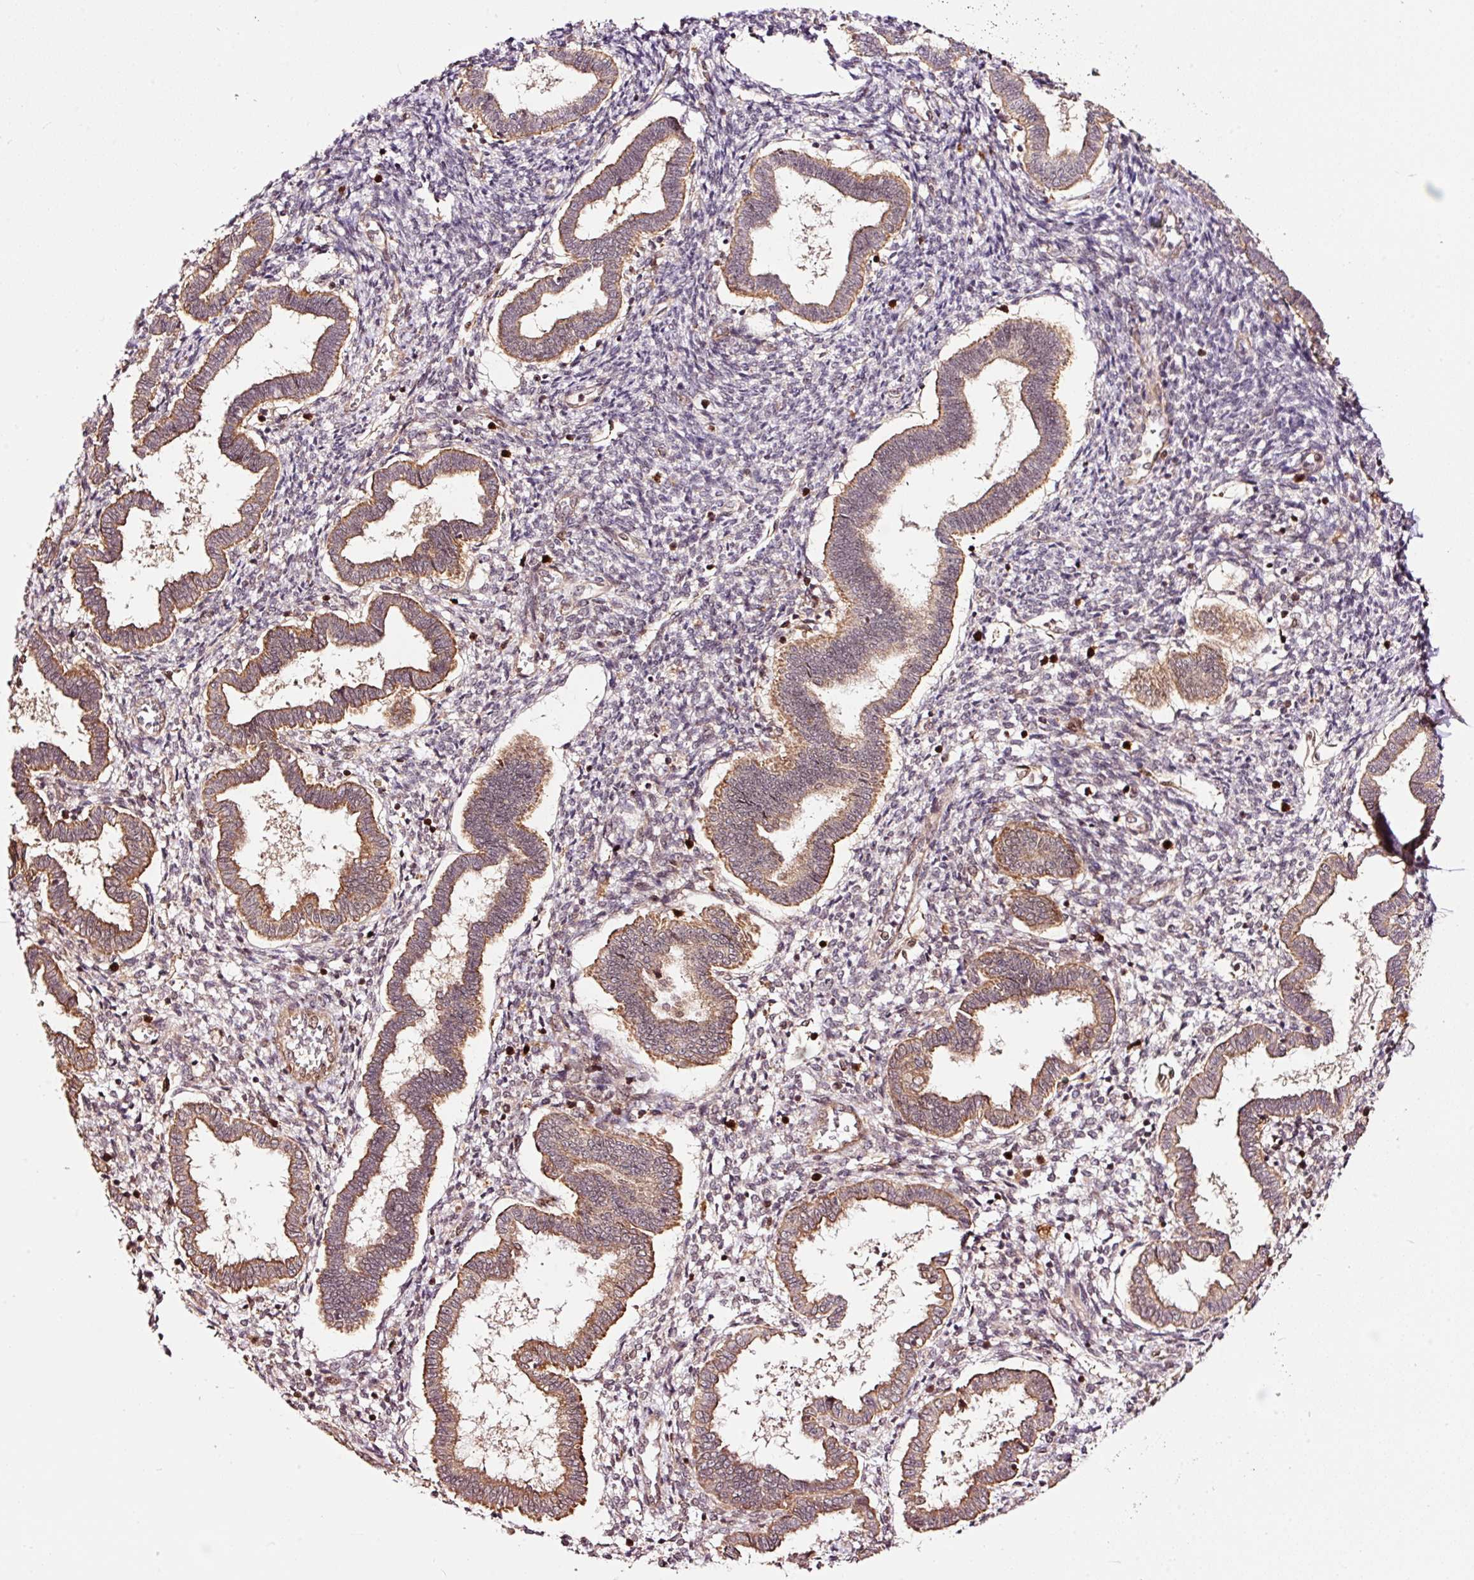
{"staining": {"intensity": "moderate", "quantity": "25%-75%", "location": "nuclear"}, "tissue": "endometrium", "cell_type": "Cells in endometrial stroma", "image_type": "normal", "snomed": [{"axis": "morphology", "description": "Normal tissue, NOS"}, {"axis": "topography", "description": "Endometrium"}], "caption": "About 25%-75% of cells in endometrial stroma in unremarkable human endometrium demonstrate moderate nuclear protein staining as visualized by brown immunohistochemical staining.", "gene": "RFC4", "patient": {"sex": "female", "age": 24}}